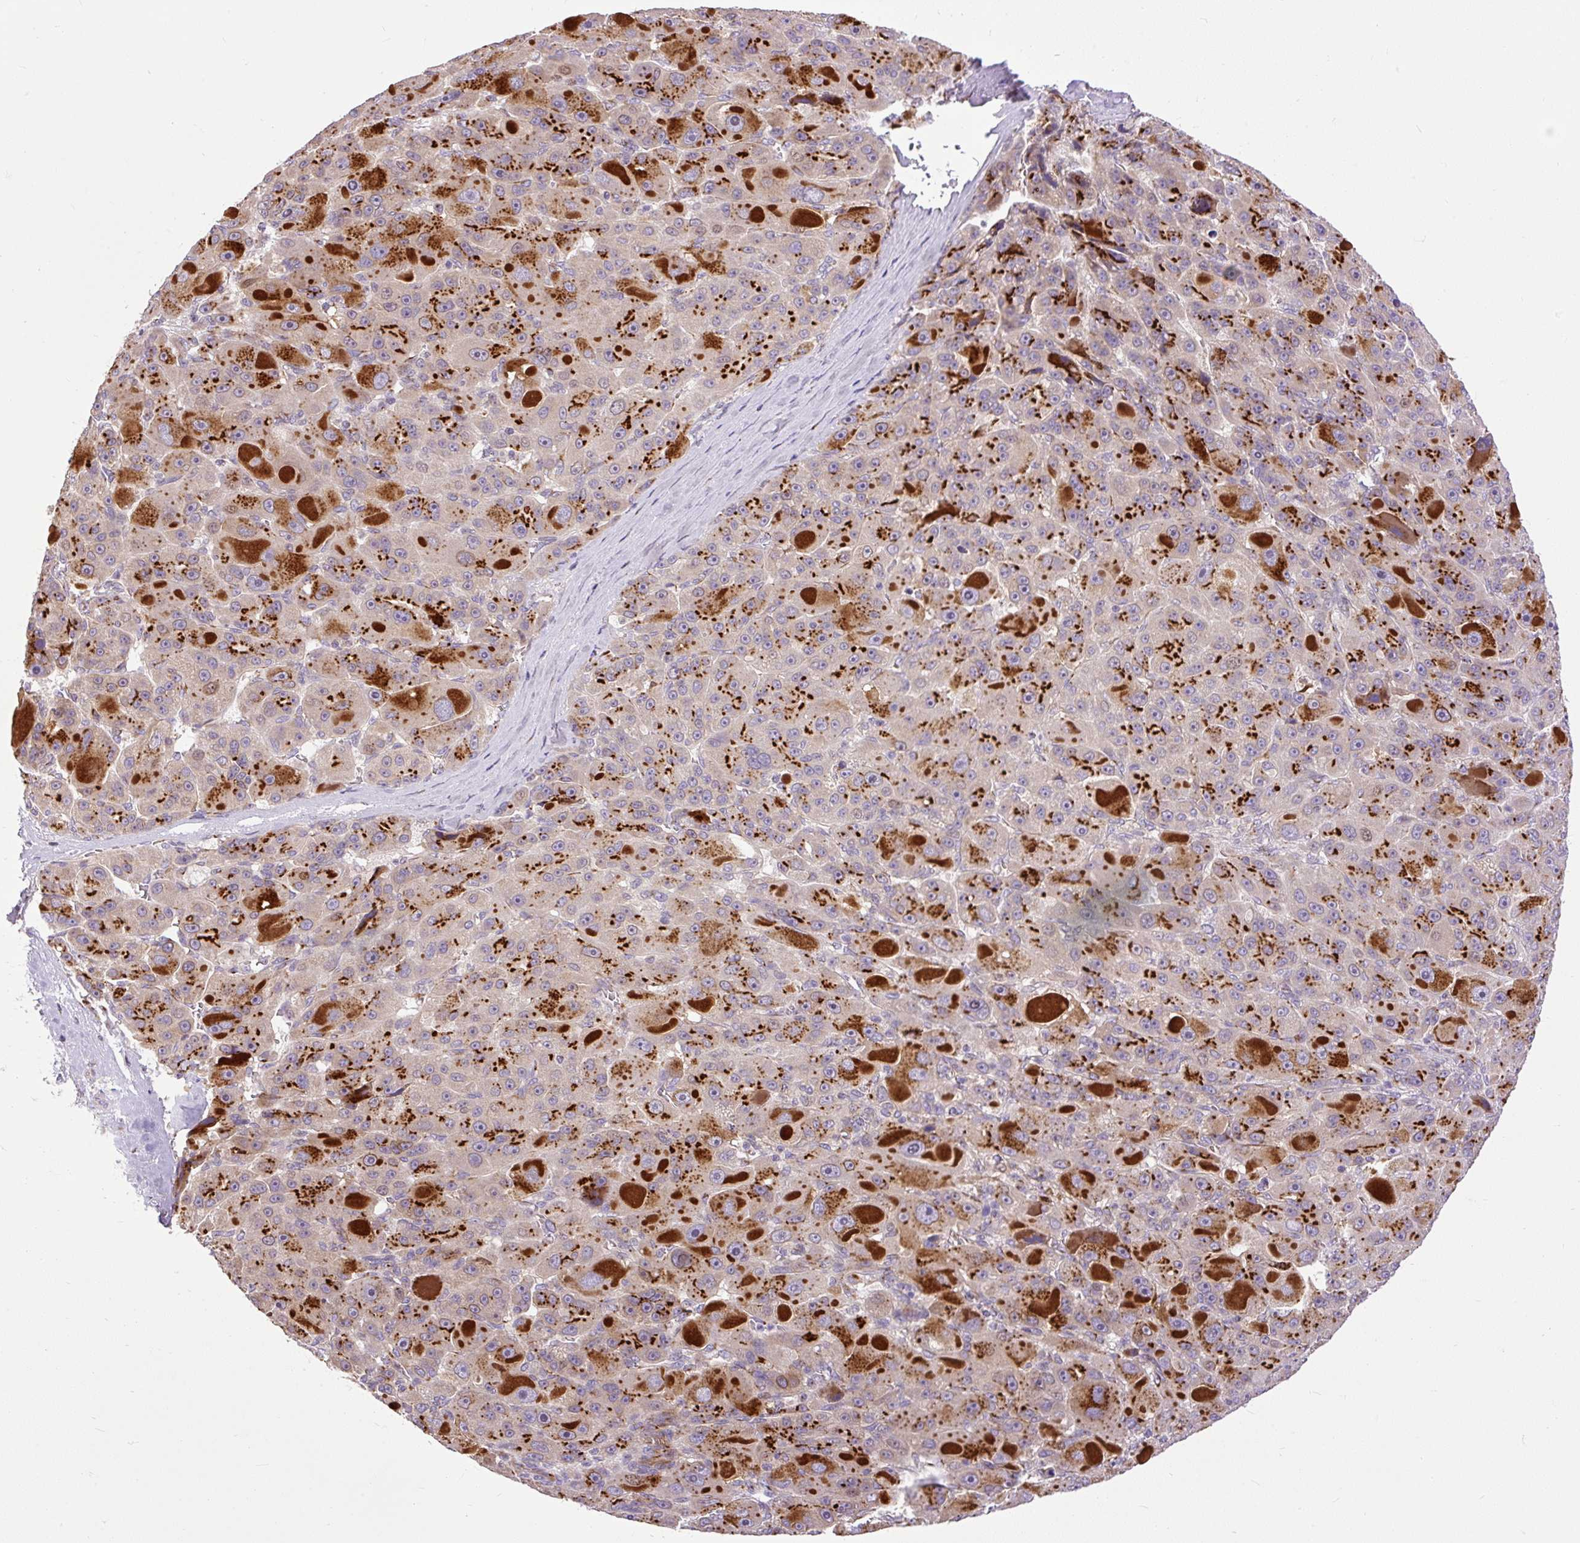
{"staining": {"intensity": "strong", "quantity": "25%-75%", "location": "cytoplasmic/membranous"}, "tissue": "liver cancer", "cell_type": "Tumor cells", "image_type": "cancer", "snomed": [{"axis": "morphology", "description": "Carcinoma, Hepatocellular, NOS"}, {"axis": "topography", "description": "Liver"}], "caption": "The image displays a brown stain indicating the presence of a protein in the cytoplasmic/membranous of tumor cells in liver cancer (hepatocellular carcinoma). The staining is performed using DAB brown chromogen to label protein expression. The nuclei are counter-stained blue using hematoxylin.", "gene": "MSMP", "patient": {"sex": "male", "age": 76}}